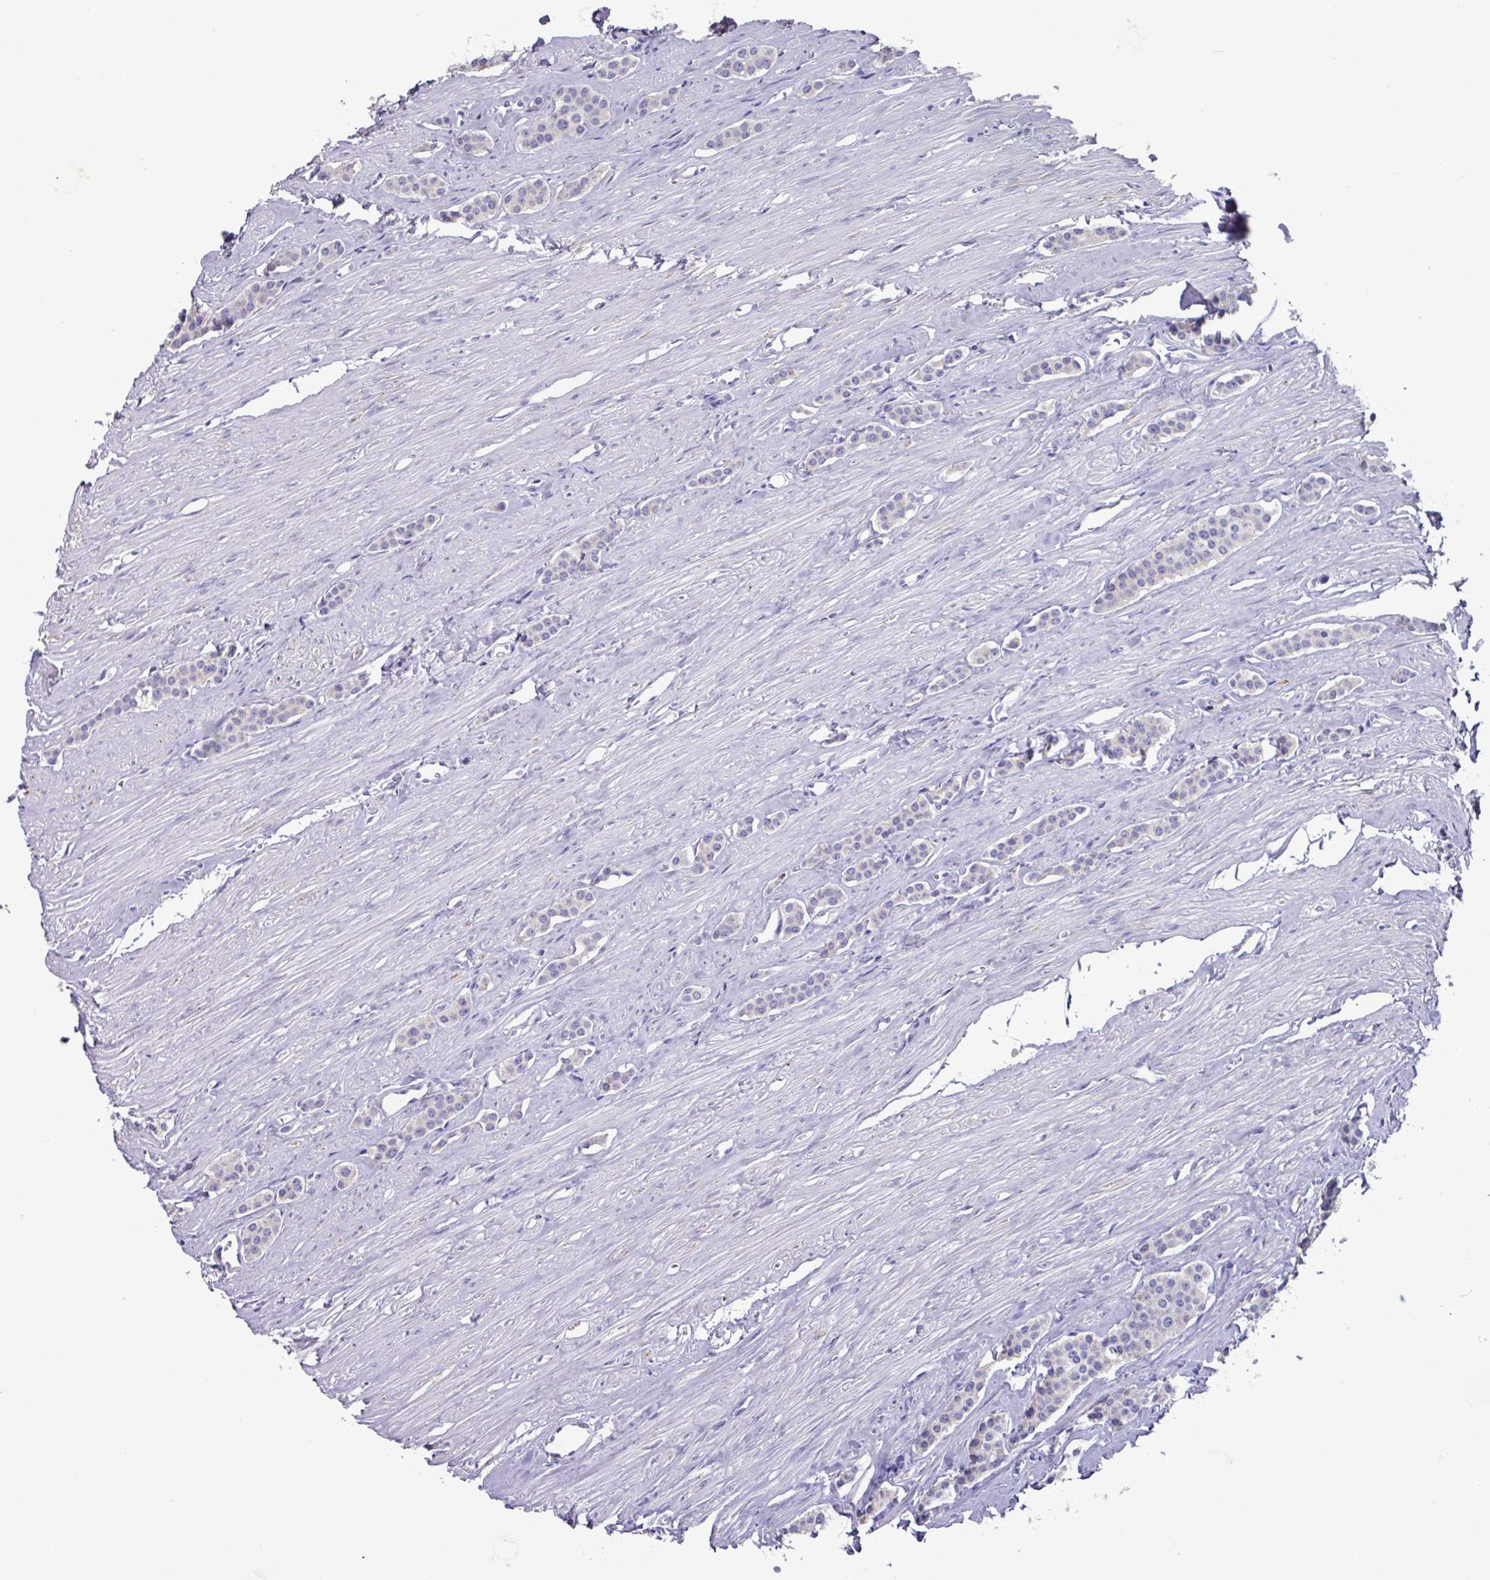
{"staining": {"intensity": "negative", "quantity": "none", "location": "none"}, "tissue": "carcinoid", "cell_type": "Tumor cells", "image_type": "cancer", "snomed": [{"axis": "morphology", "description": "Carcinoid, malignant, NOS"}, {"axis": "topography", "description": "Small intestine"}], "caption": "Carcinoid was stained to show a protein in brown. There is no significant expression in tumor cells.", "gene": "MT-ND4", "patient": {"sex": "male", "age": 60}}